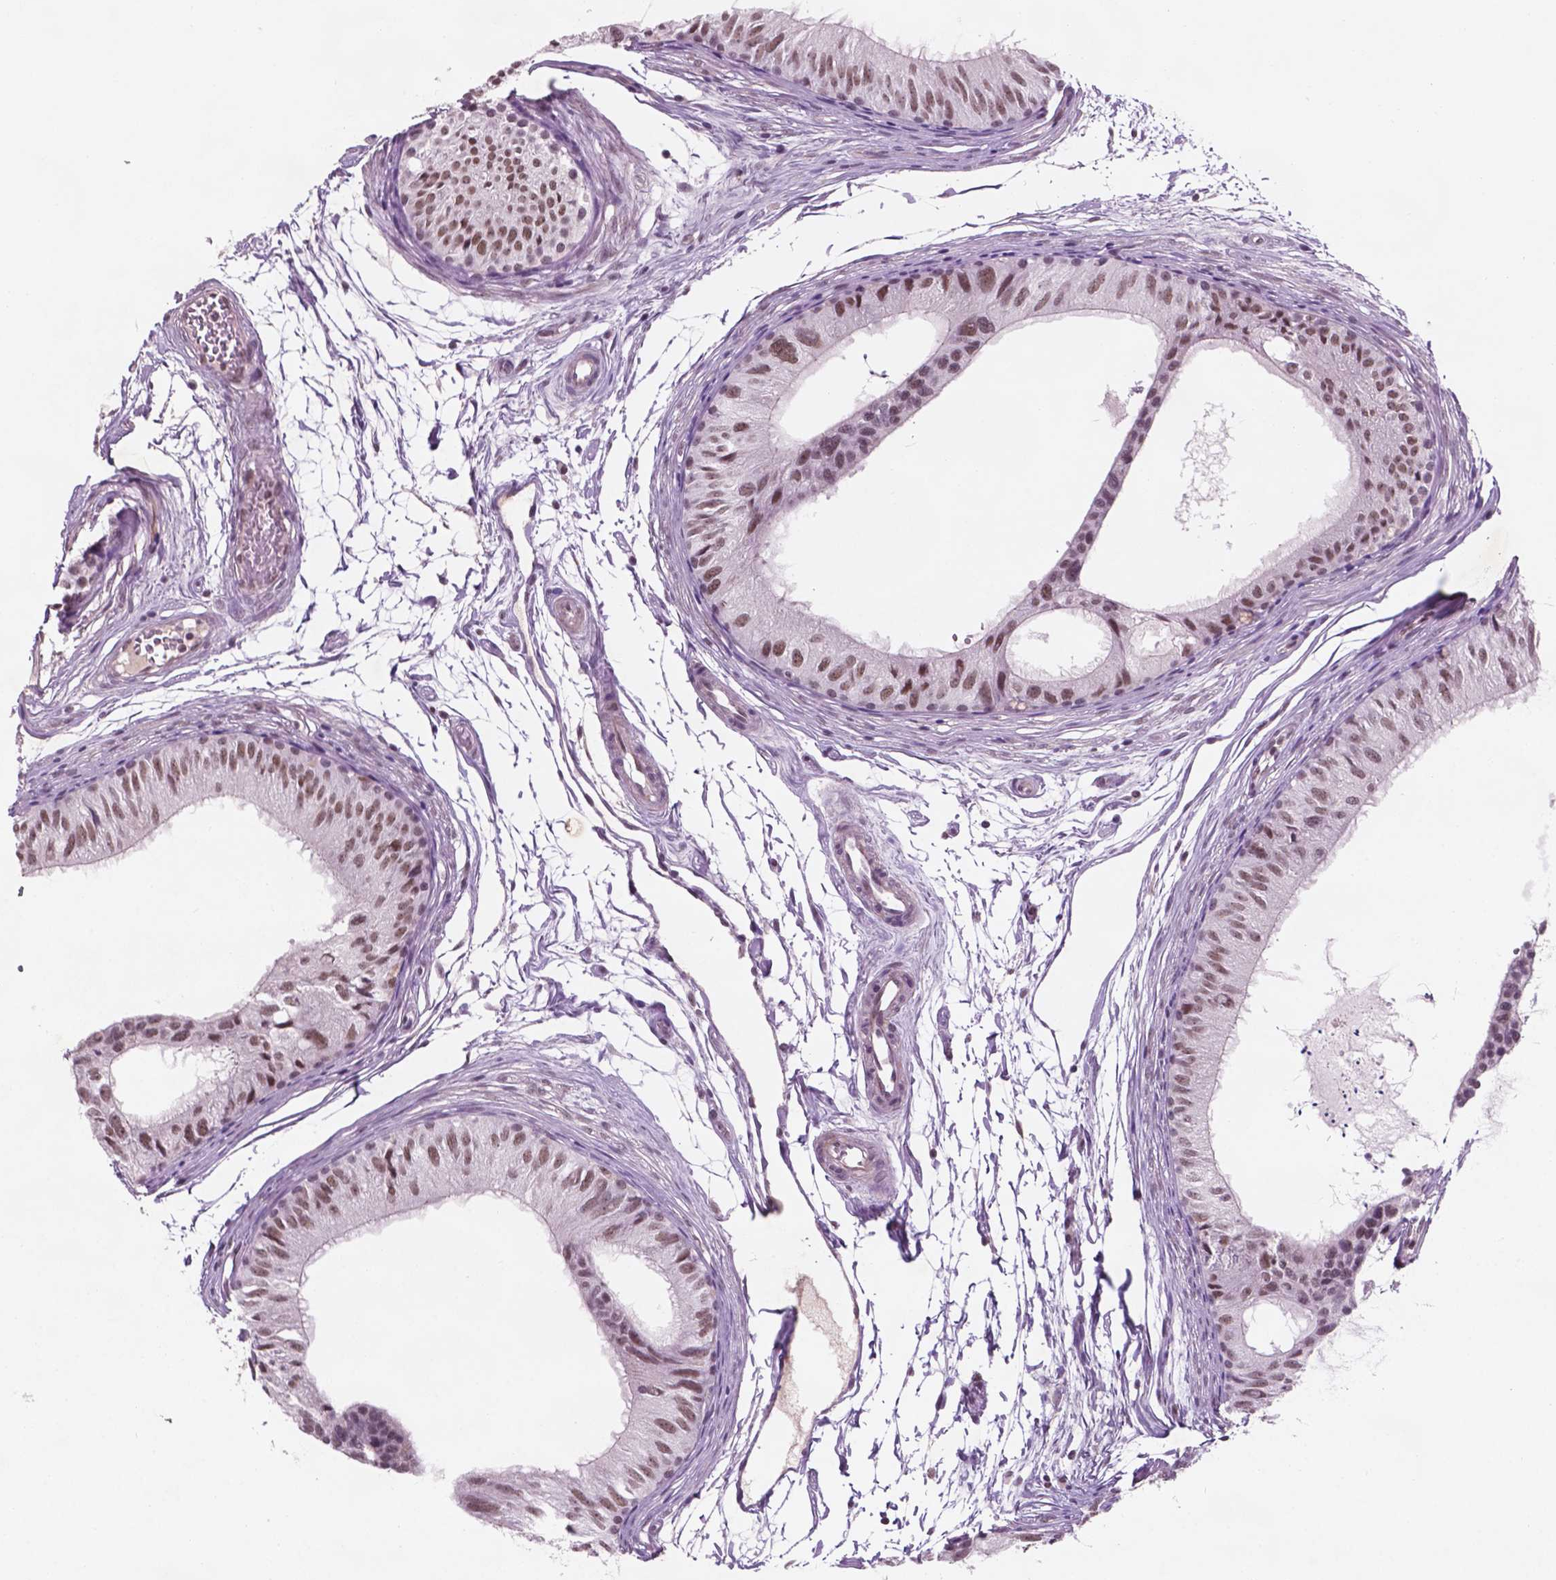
{"staining": {"intensity": "moderate", "quantity": ">75%", "location": "nuclear"}, "tissue": "epididymis", "cell_type": "Glandular cells", "image_type": "normal", "snomed": [{"axis": "morphology", "description": "Normal tissue, NOS"}, {"axis": "topography", "description": "Epididymis"}], "caption": "DAB immunohistochemical staining of unremarkable human epididymis exhibits moderate nuclear protein staining in about >75% of glandular cells.", "gene": "CTR9", "patient": {"sex": "male", "age": 25}}